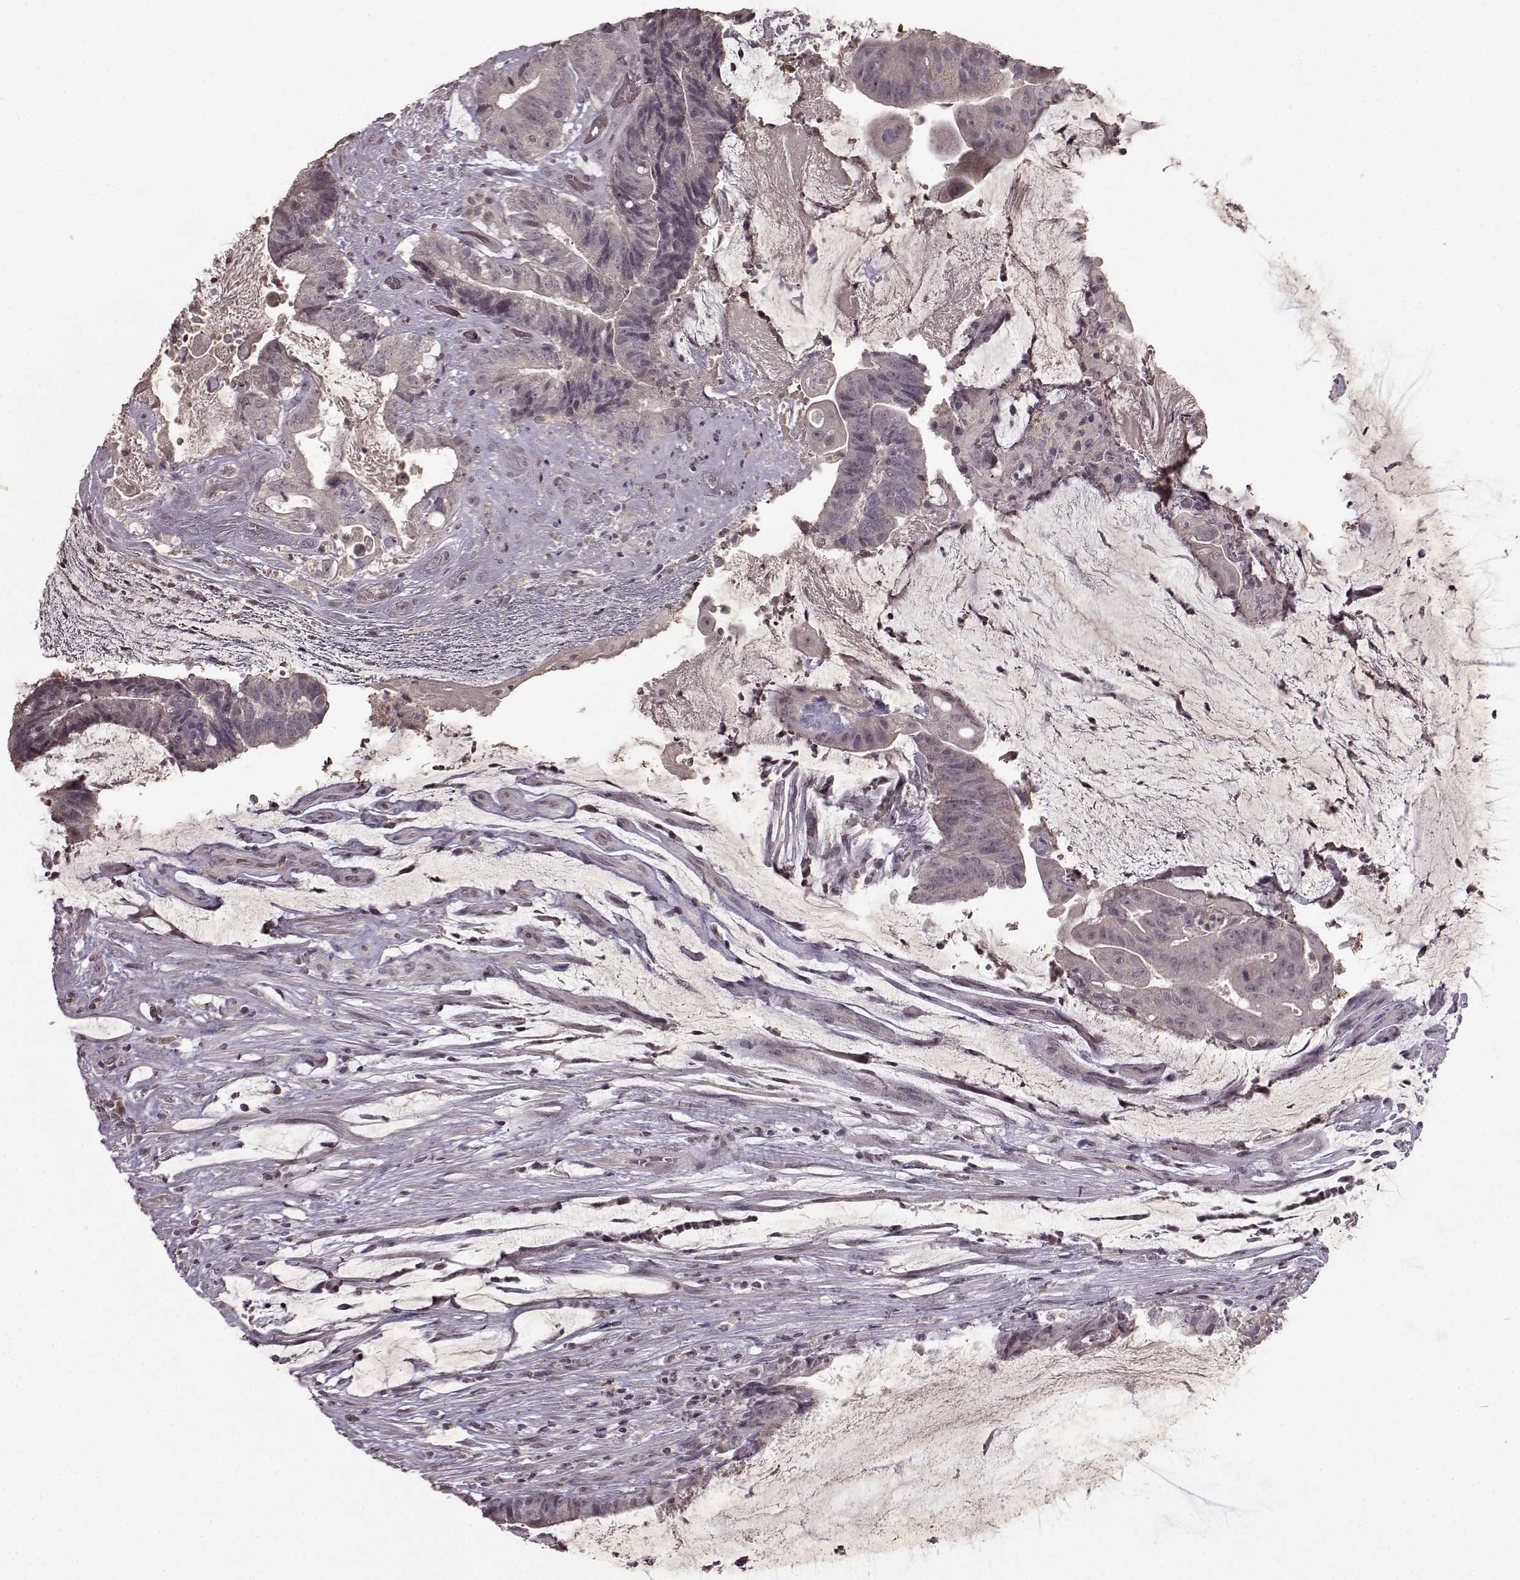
{"staining": {"intensity": "negative", "quantity": "none", "location": "none"}, "tissue": "colorectal cancer", "cell_type": "Tumor cells", "image_type": "cancer", "snomed": [{"axis": "morphology", "description": "Adenocarcinoma, NOS"}, {"axis": "topography", "description": "Colon"}], "caption": "Immunohistochemistry (IHC) image of human colorectal cancer (adenocarcinoma) stained for a protein (brown), which displays no staining in tumor cells.", "gene": "LHB", "patient": {"sex": "female", "age": 43}}